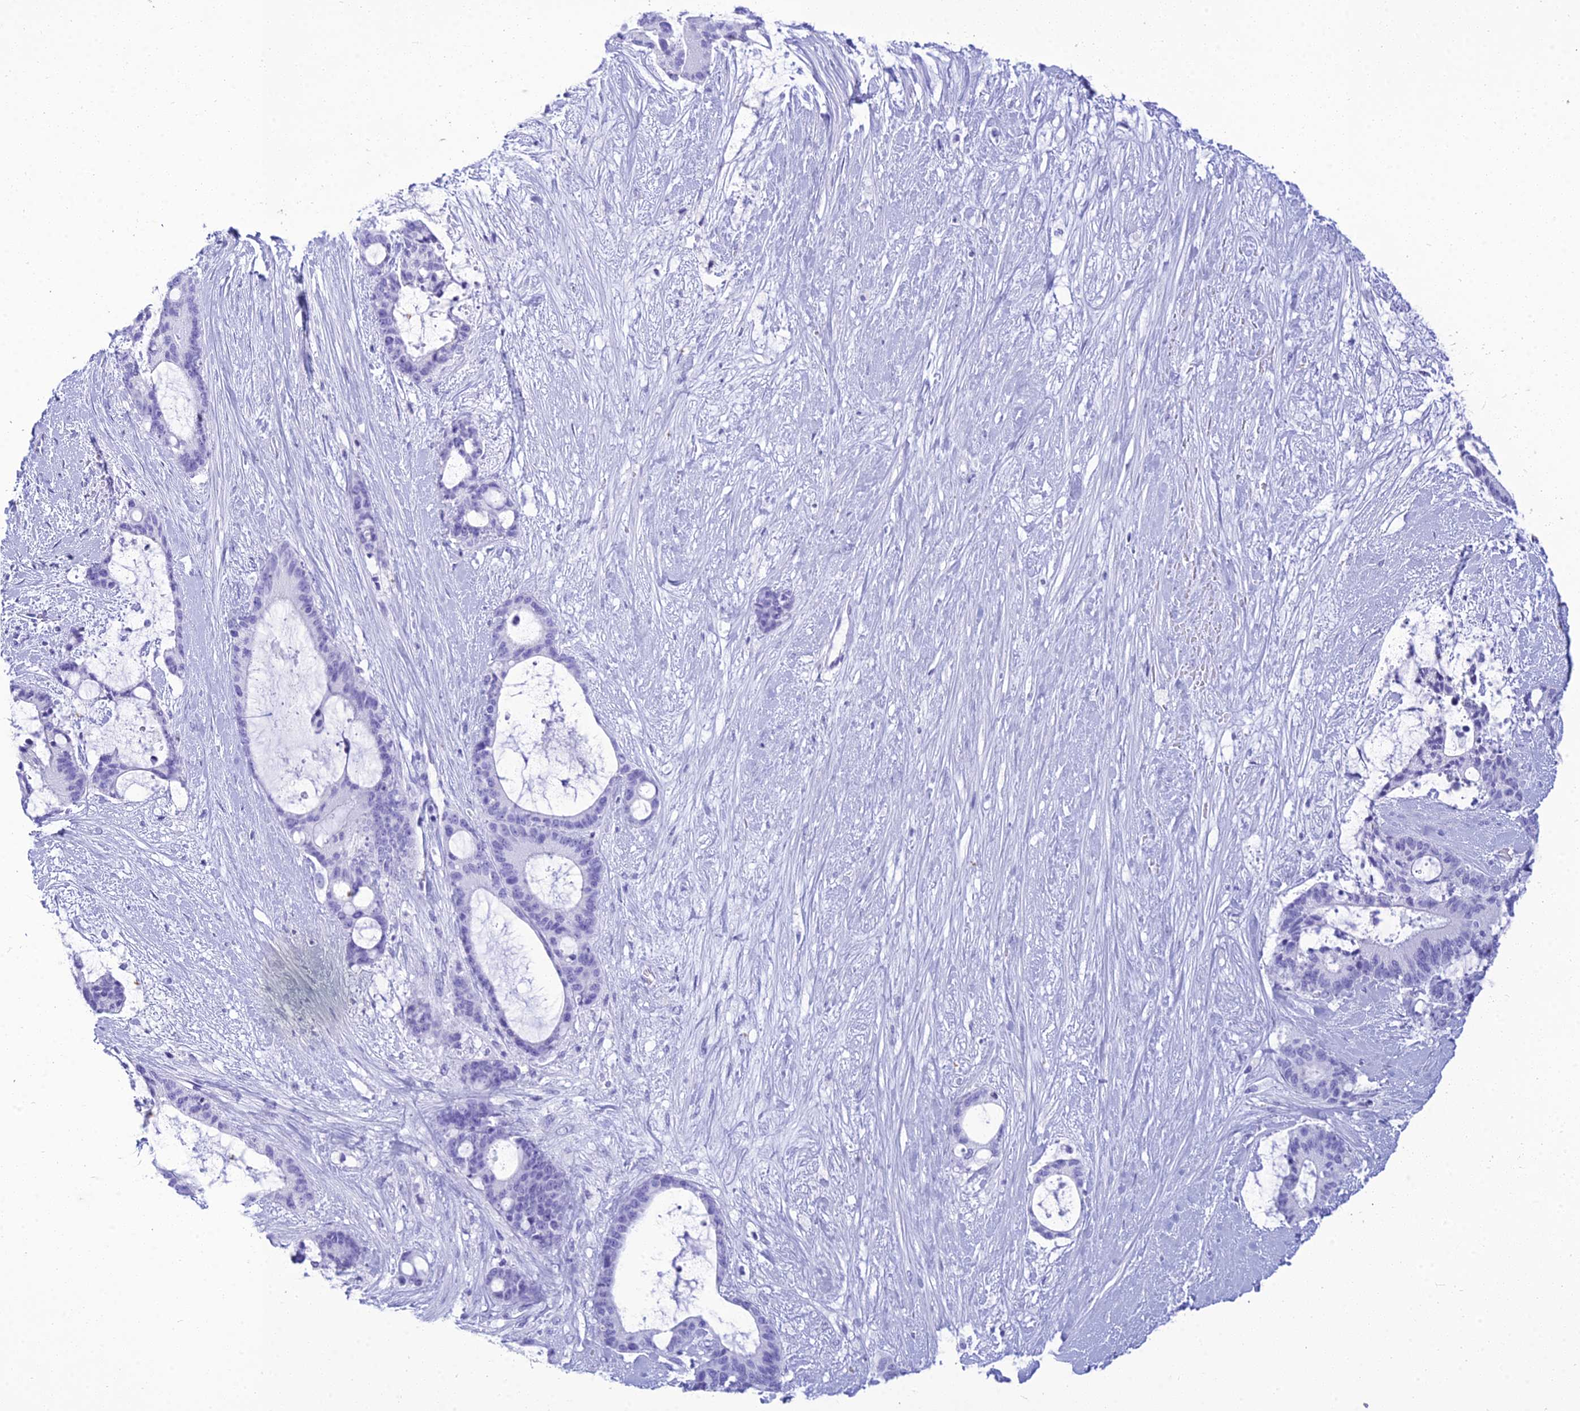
{"staining": {"intensity": "negative", "quantity": "none", "location": "none"}, "tissue": "liver cancer", "cell_type": "Tumor cells", "image_type": "cancer", "snomed": [{"axis": "morphology", "description": "Normal tissue, NOS"}, {"axis": "morphology", "description": "Cholangiocarcinoma"}, {"axis": "topography", "description": "Liver"}, {"axis": "topography", "description": "Peripheral nerve tissue"}], "caption": "Liver cholangiocarcinoma was stained to show a protein in brown. There is no significant expression in tumor cells. (DAB (3,3'-diaminobenzidine) IHC with hematoxylin counter stain).", "gene": "ZNF442", "patient": {"sex": "female", "age": 73}}